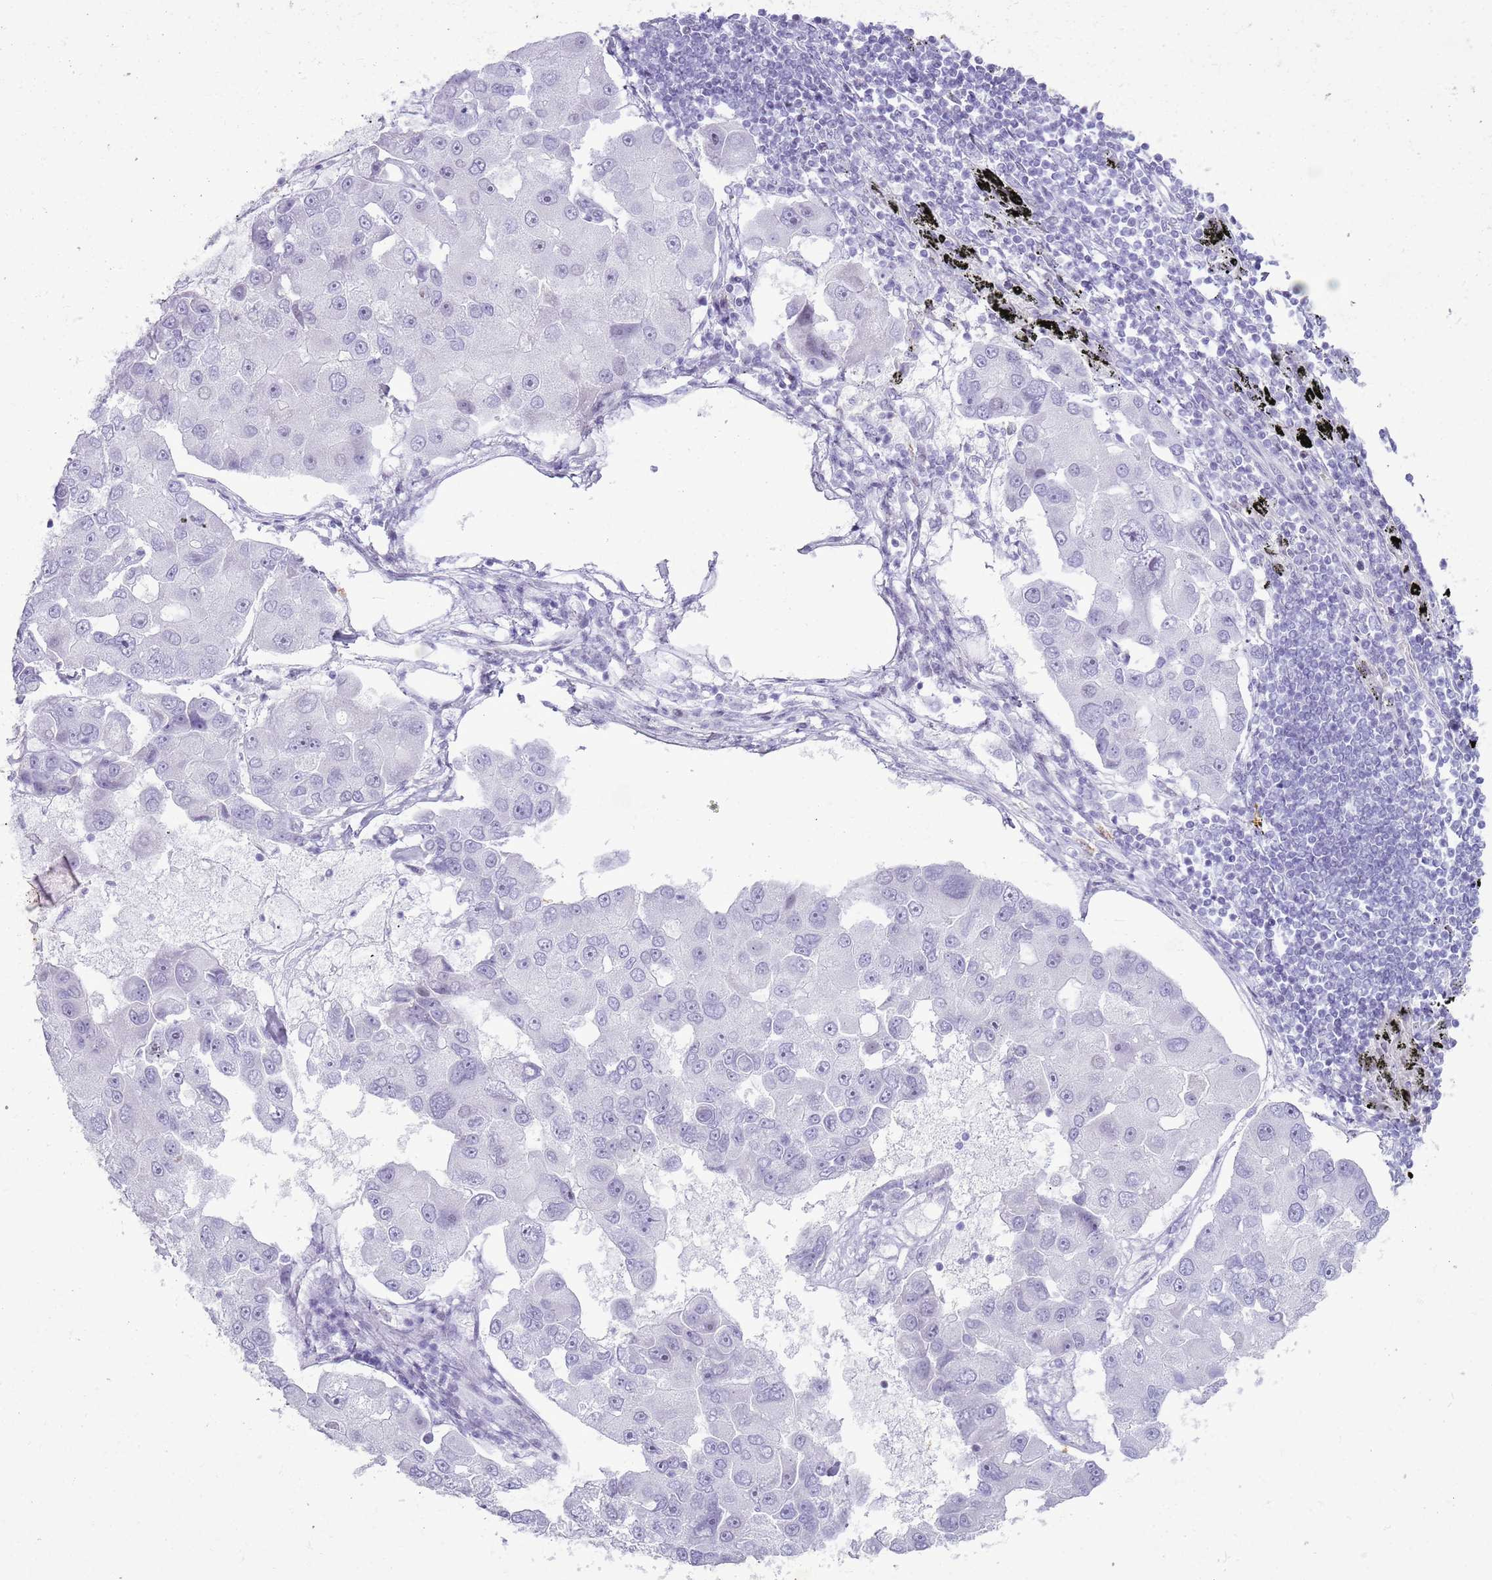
{"staining": {"intensity": "negative", "quantity": "none", "location": "none"}, "tissue": "lung cancer", "cell_type": "Tumor cells", "image_type": "cancer", "snomed": [{"axis": "morphology", "description": "Adenocarcinoma, NOS"}, {"axis": "topography", "description": "Lung"}], "caption": "There is no significant staining in tumor cells of lung cancer (adenocarcinoma). (DAB immunohistochemistry (IHC), high magnification).", "gene": "ASIP", "patient": {"sex": "female", "age": 54}}